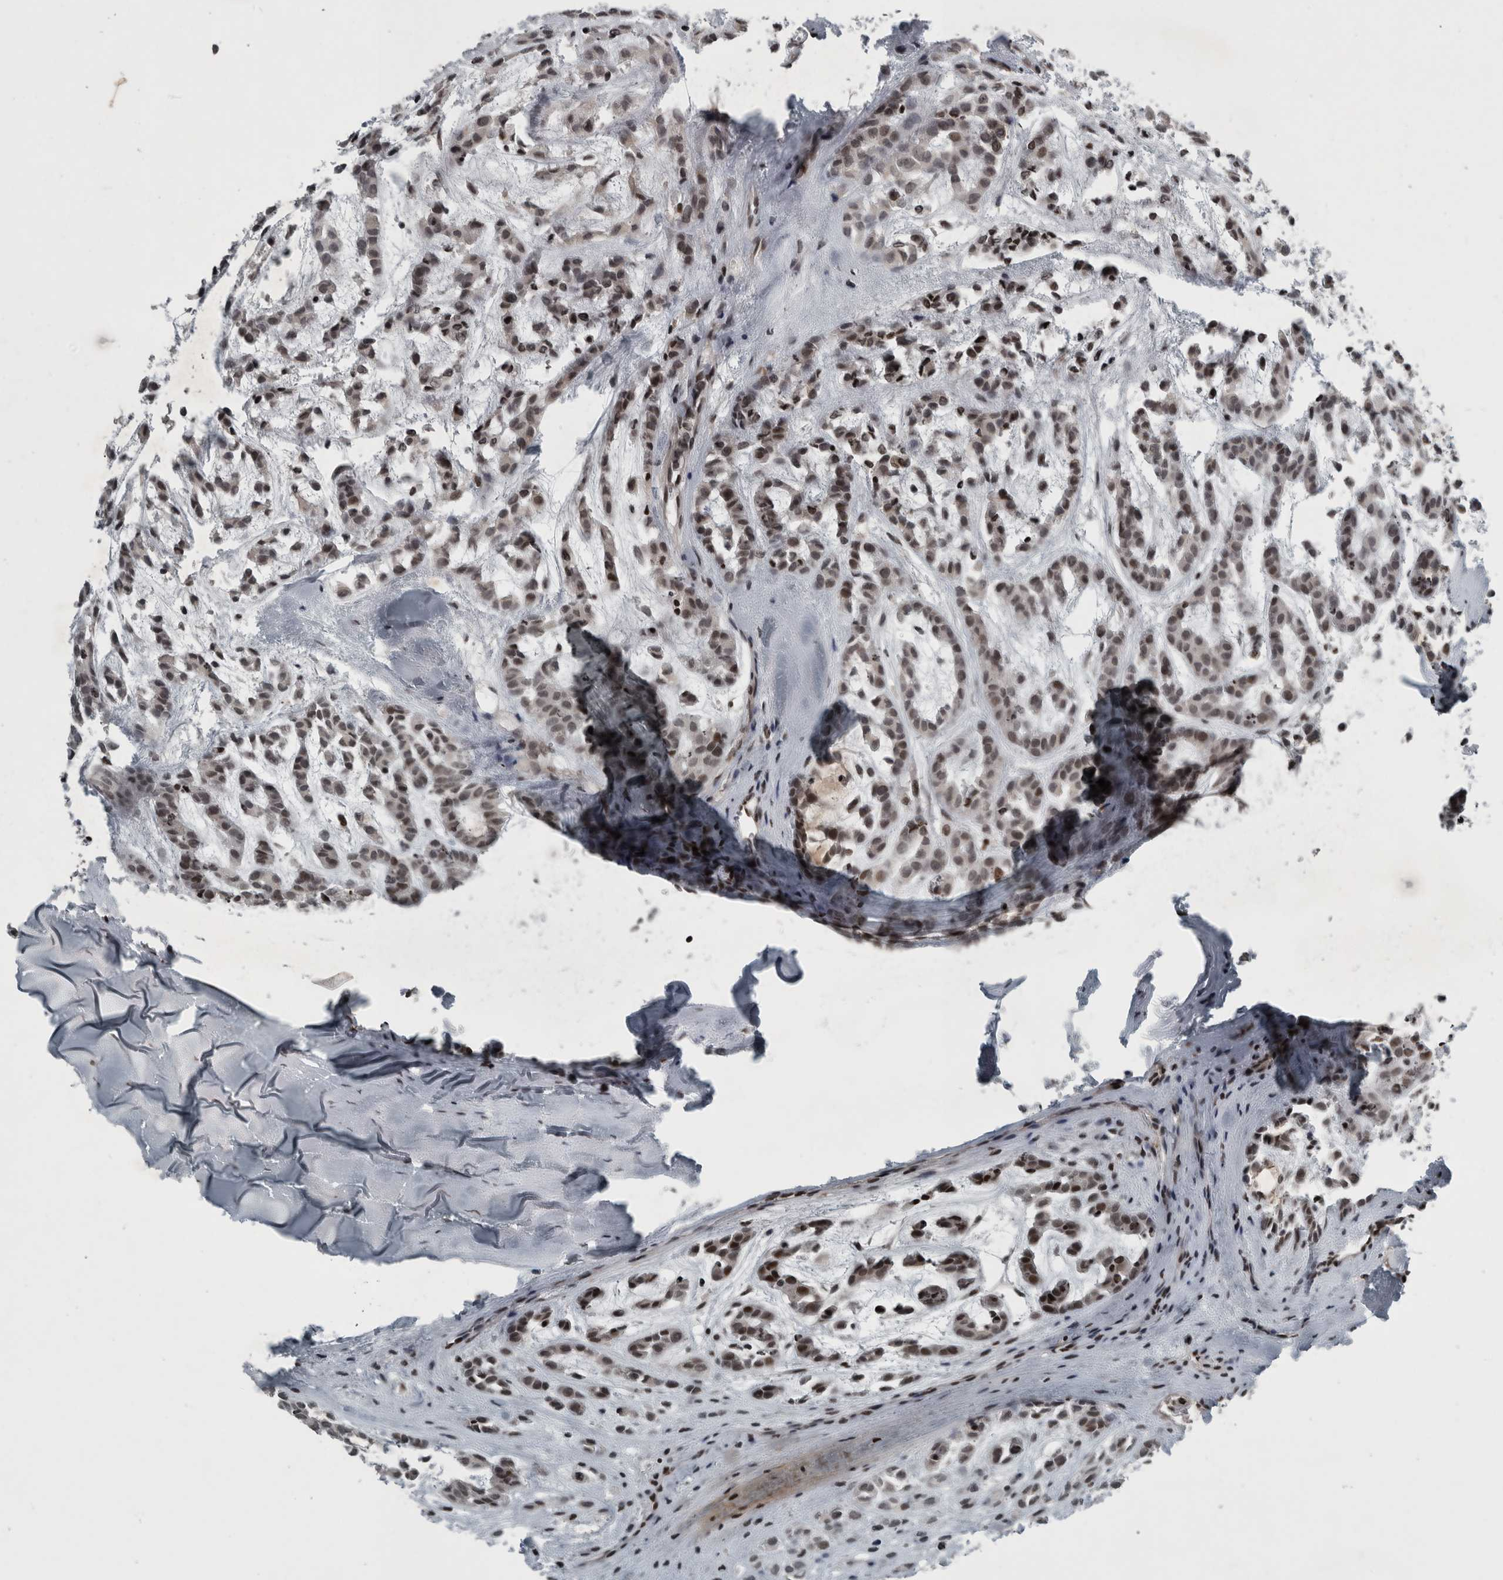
{"staining": {"intensity": "moderate", "quantity": ">75%", "location": "nuclear"}, "tissue": "head and neck cancer", "cell_type": "Tumor cells", "image_type": "cancer", "snomed": [{"axis": "morphology", "description": "Adenocarcinoma, NOS"}, {"axis": "morphology", "description": "Adenoma, NOS"}, {"axis": "topography", "description": "Head-Neck"}], "caption": "Protein expression by immunohistochemistry (IHC) exhibits moderate nuclear staining in approximately >75% of tumor cells in head and neck adenocarcinoma. Using DAB (brown) and hematoxylin (blue) stains, captured at high magnification using brightfield microscopy.", "gene": "UNC50", "patient": {"sex": "female", "age": 55}}